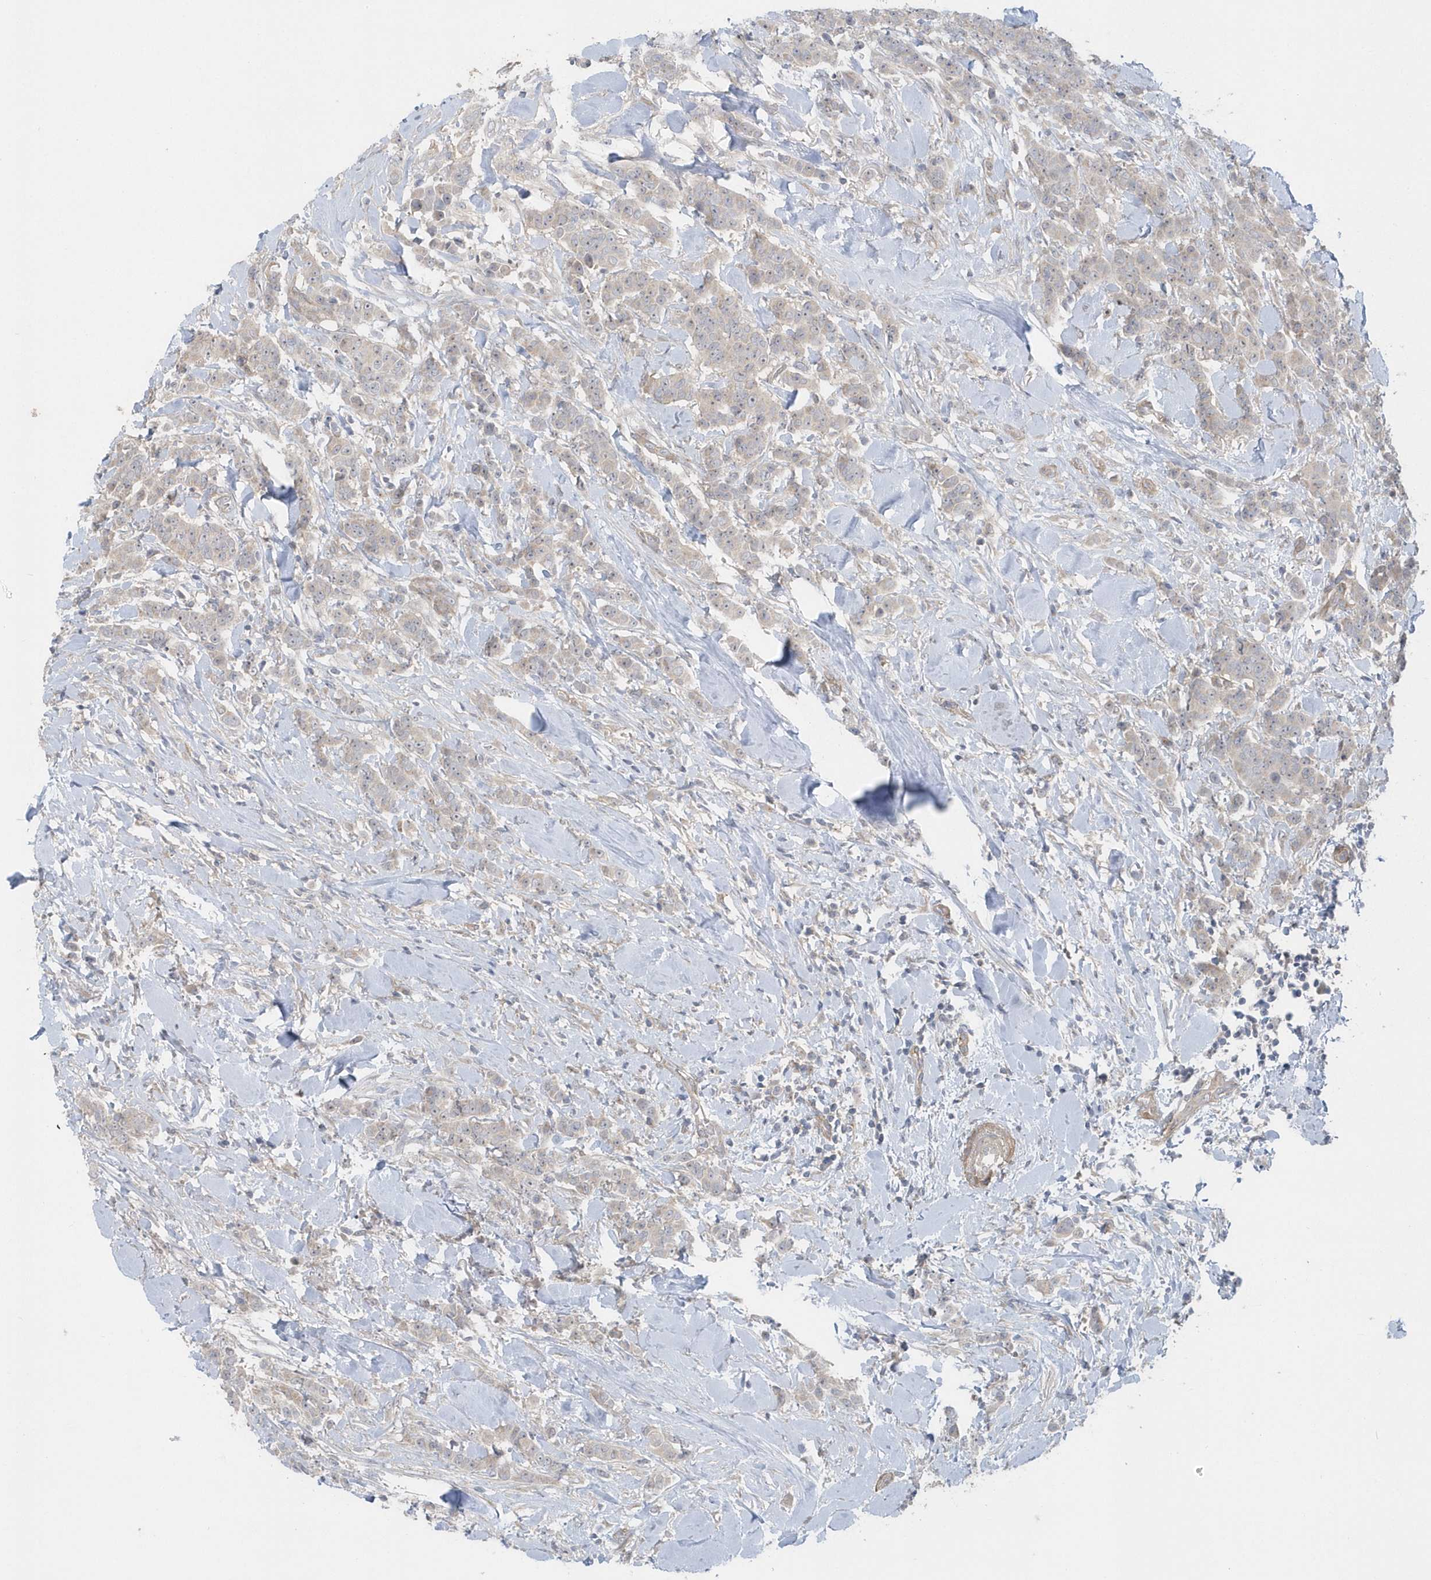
{"staining": {"intensity": "negative", "quantity": "none", "location": "none"}, "tissue": "breast cancer", "cell_type": "Tumor cells", "image_type": "cancer", "snomed": [{"axis": "morphology", "description": "Duct carcinoma"}, {"axis": "topography", "description": "Breast"}], "caption": "Immunohistochemistry of breast intraductal carcinoma reveals no expression in tumor cells.", "gene": "ACTR1A", "patient": {"sex": "female", "age": 40}}